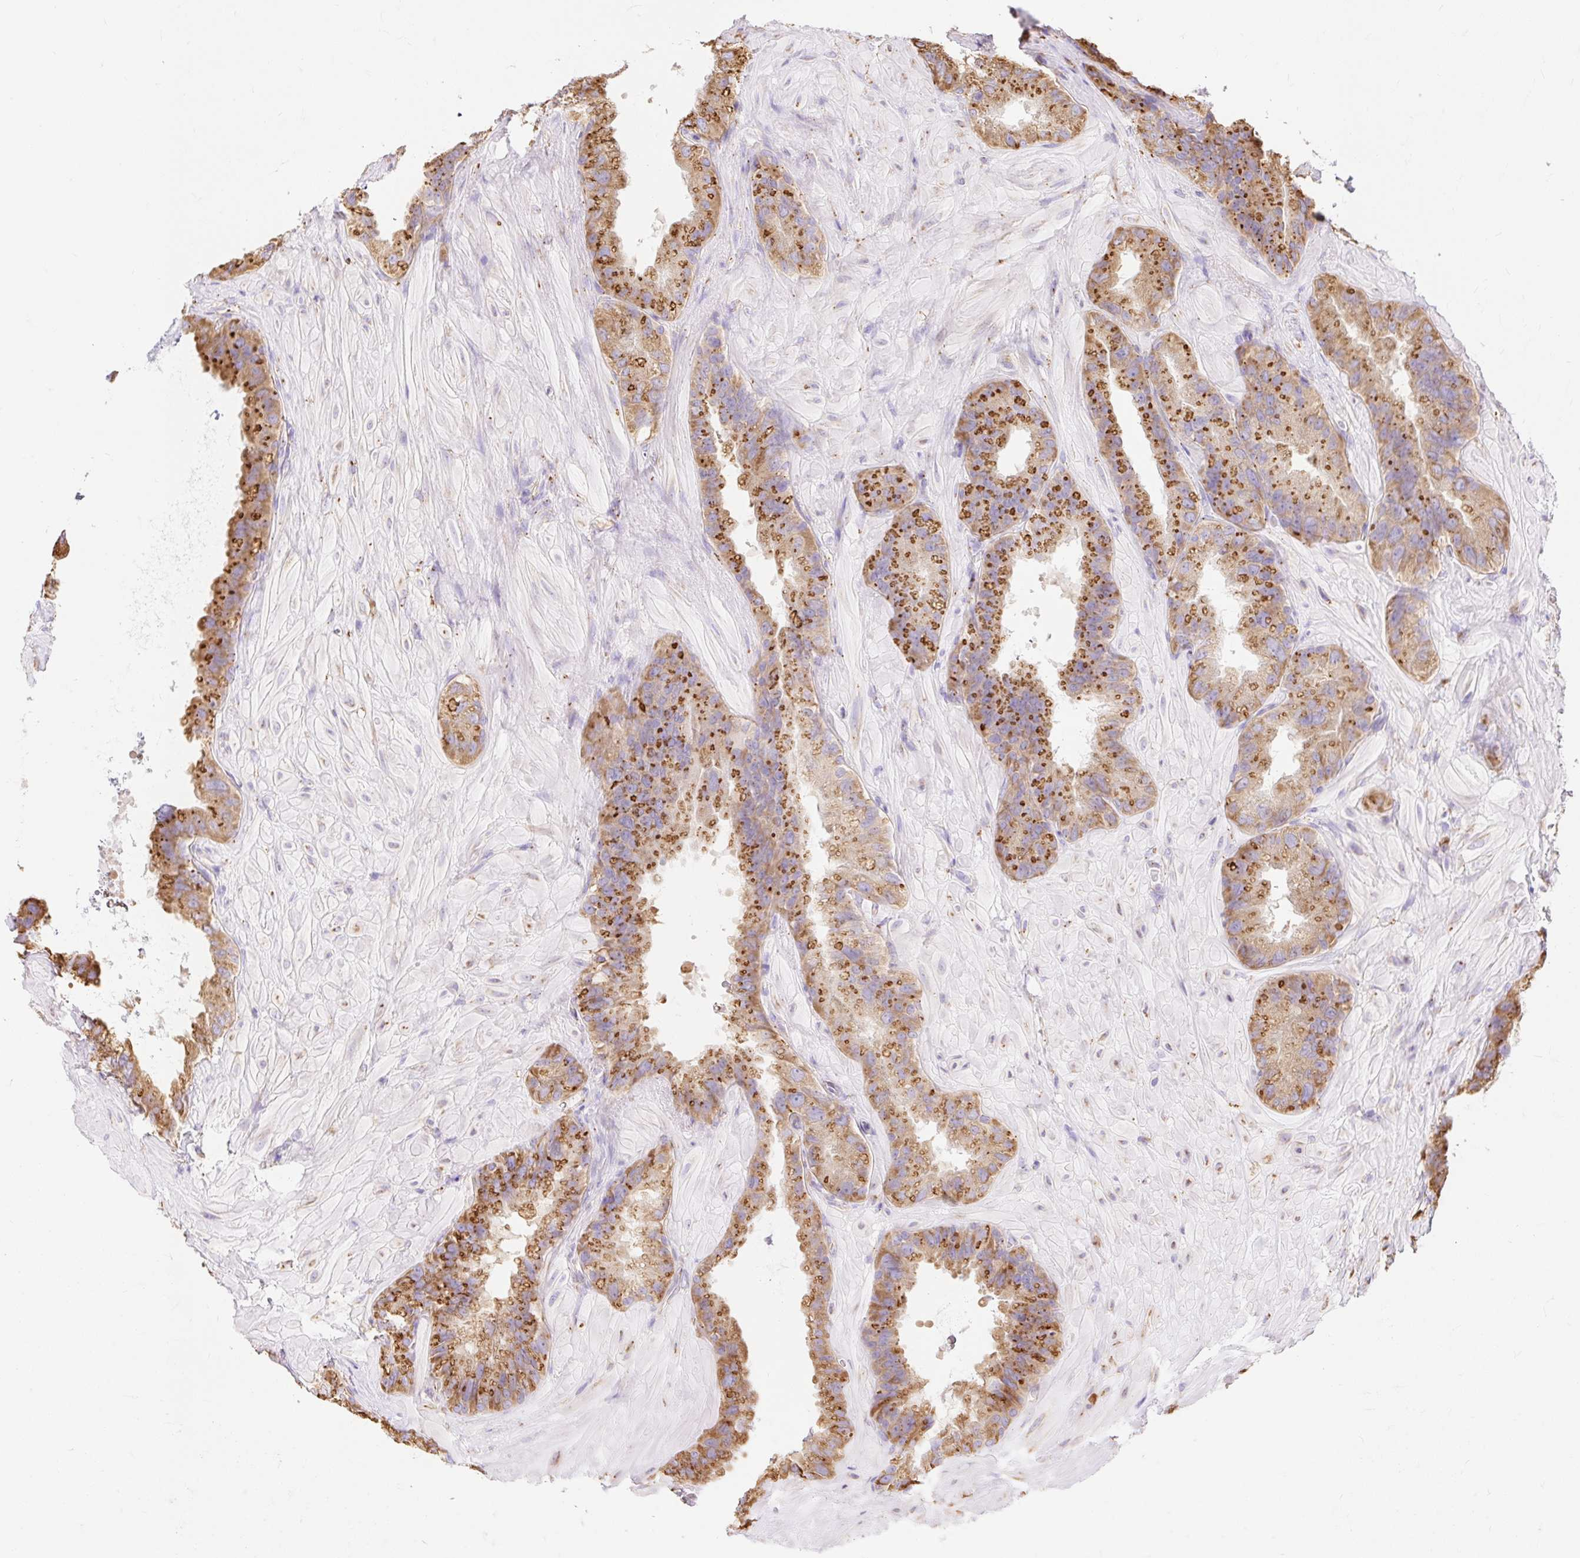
{"staining": {"intensity": "moderate", "quantity": ">75%", "location": "cytoplasmic/membranous"}, "tissue": "seminal vesicle", "cell_type": "Glandular cells", "image_type": "normal", "snomed": [{"axis": "morphology", "description": "Normal tissue, NOS"}, {"axis": "topography", "description": "Seminal veicle"}, {"axis": "topography", "description": "Peripheral nerve tissue"}], "caption": "The histopathology image reveals immunohistochemical staining of benign seminal vesicle. There is moderate cytoplasmic/membranous positivity is identified in approximately >75% of glandular cells. Using DAB (brown) and hematoxylin (blue) stains, captured at high magnification using brightfield microscopy.", "gene": "ENSG00000260836", "patient": {"sex": "male", "age": 76}}